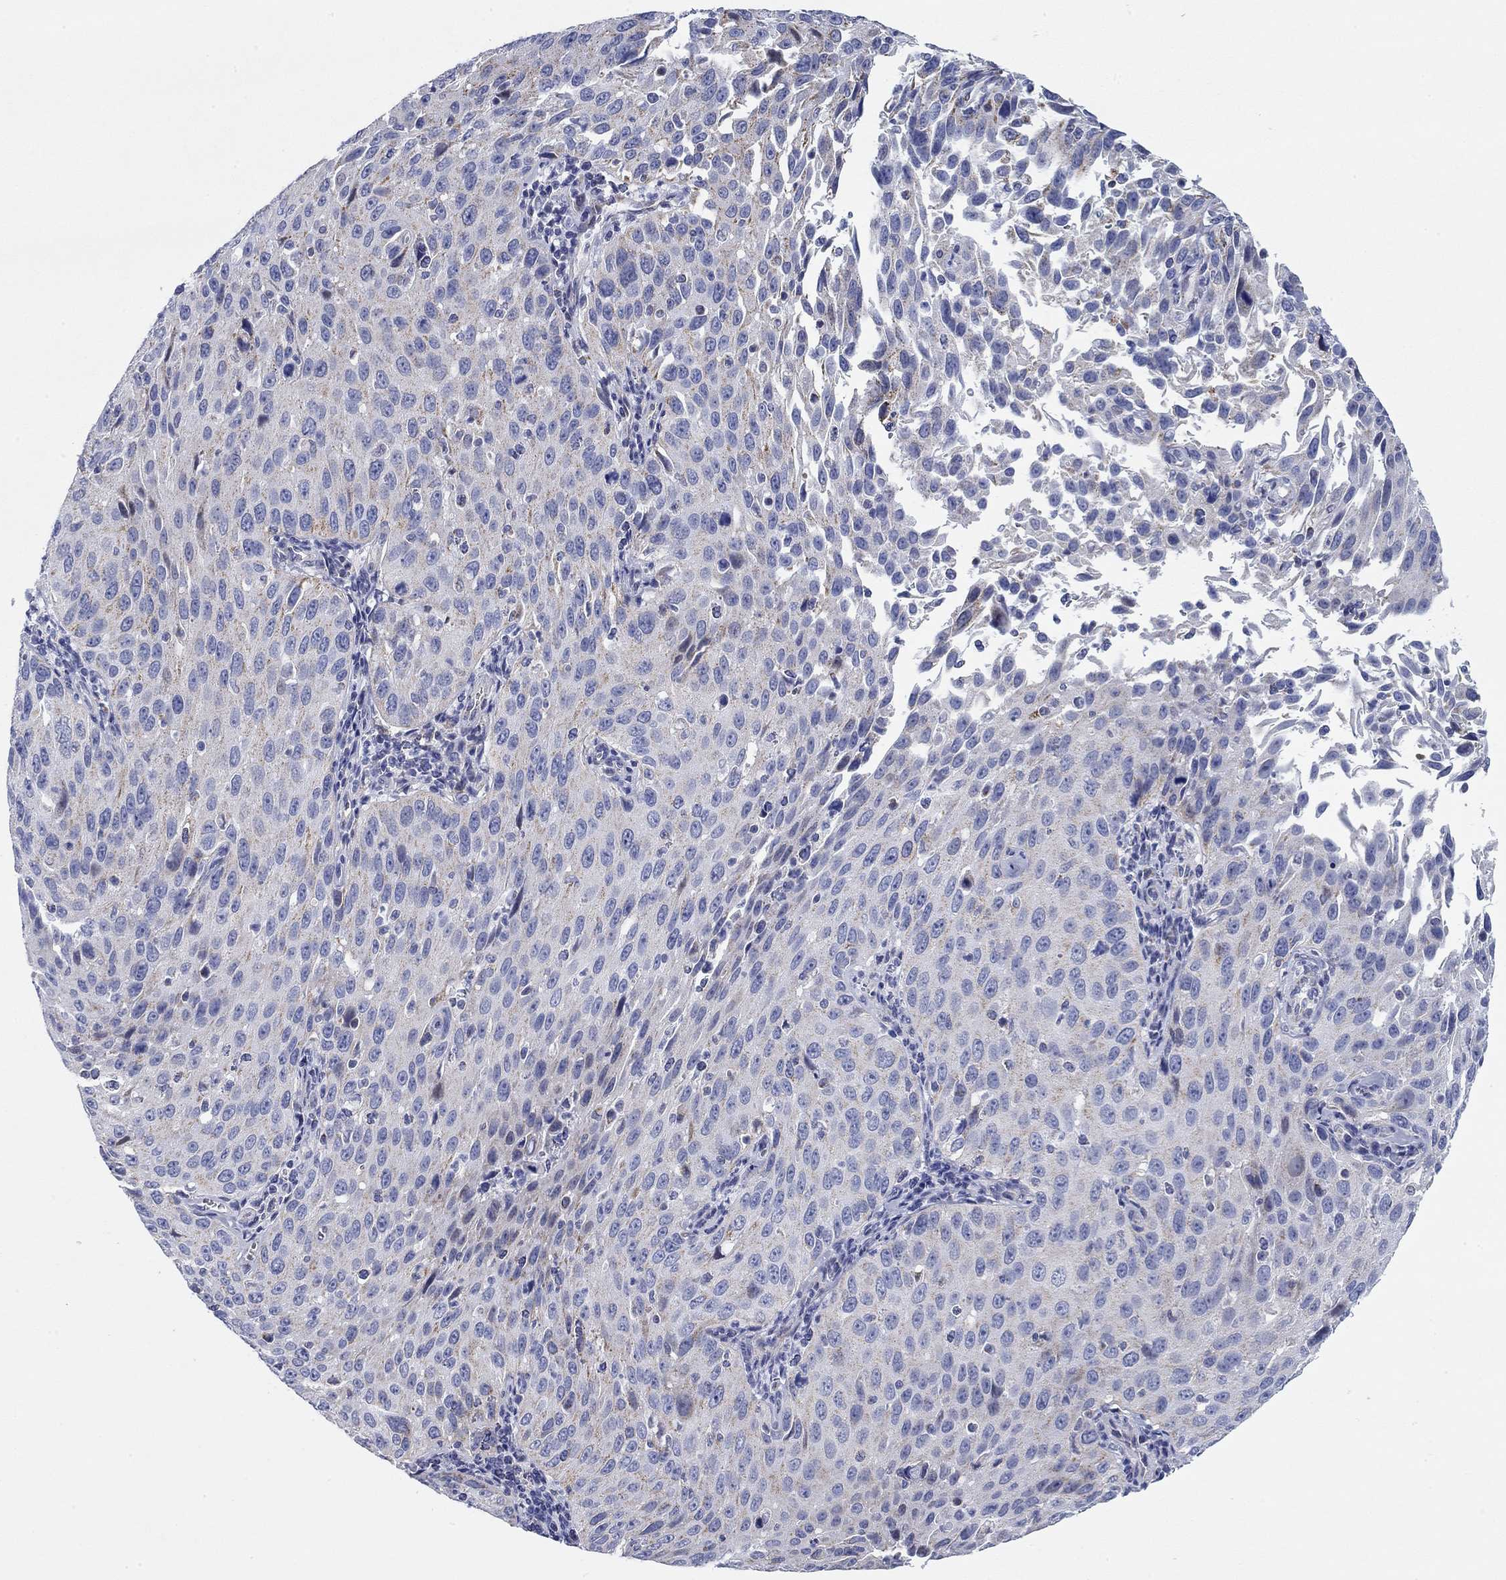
{"staining": {"intensity": "weak", "quantity": "<25%", "location": "cytoplasmic/membranous"}, "tissue": "cervical cancer", "cell_type": "Tumor cells", "image_type": "cancer", "snomed": [{"axis": "morphology", "description": "Squamous cell carcinoma, NOS"}, {"axis": "topography", "description": "Cervix"}], "caption": "The IHC photomicrograph has no significant expression in tumor cells of squamous cell carcinoma (cervical) tissue.", "gene": "CHI3L2", "patient": {"sex": "female", "age": 26}}